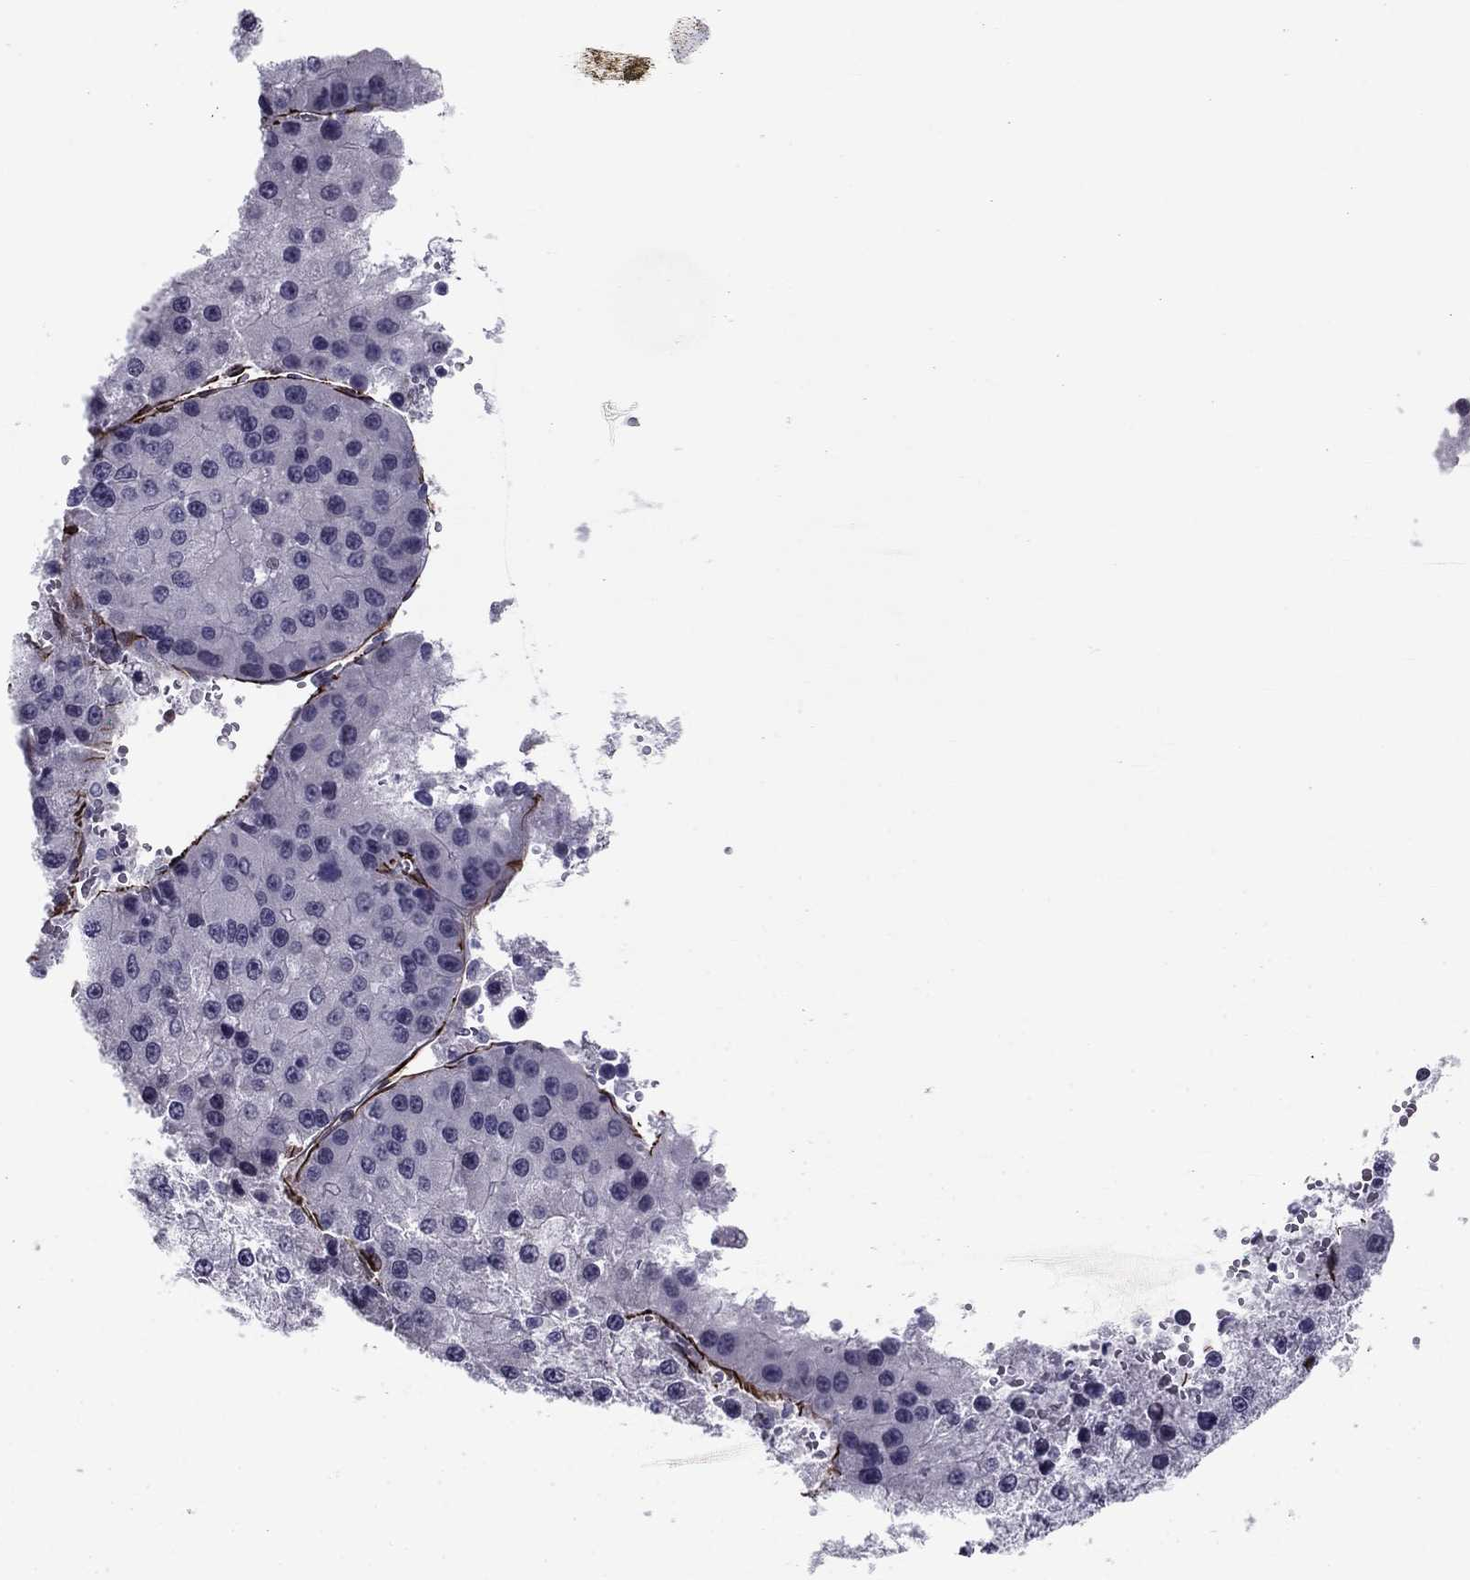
{"staining": {"intensity": "negative", "quantity": "none", "location": "none"}, "tissue": "liver cancer", "cell_type": "Tumor cells", "image_type": "cancer", "snomed": [{"axis": "morphology", "description": "Carcinoma, Hepatocellular, NOS"}, {"axis": "topography", "description": "Liver"}], "caption": "Immunohistochemistry of human liver cancer shows no staining in tumor cells.", "gene": "ANKS4B", "patient": {"sex": "female", "age": 73}}